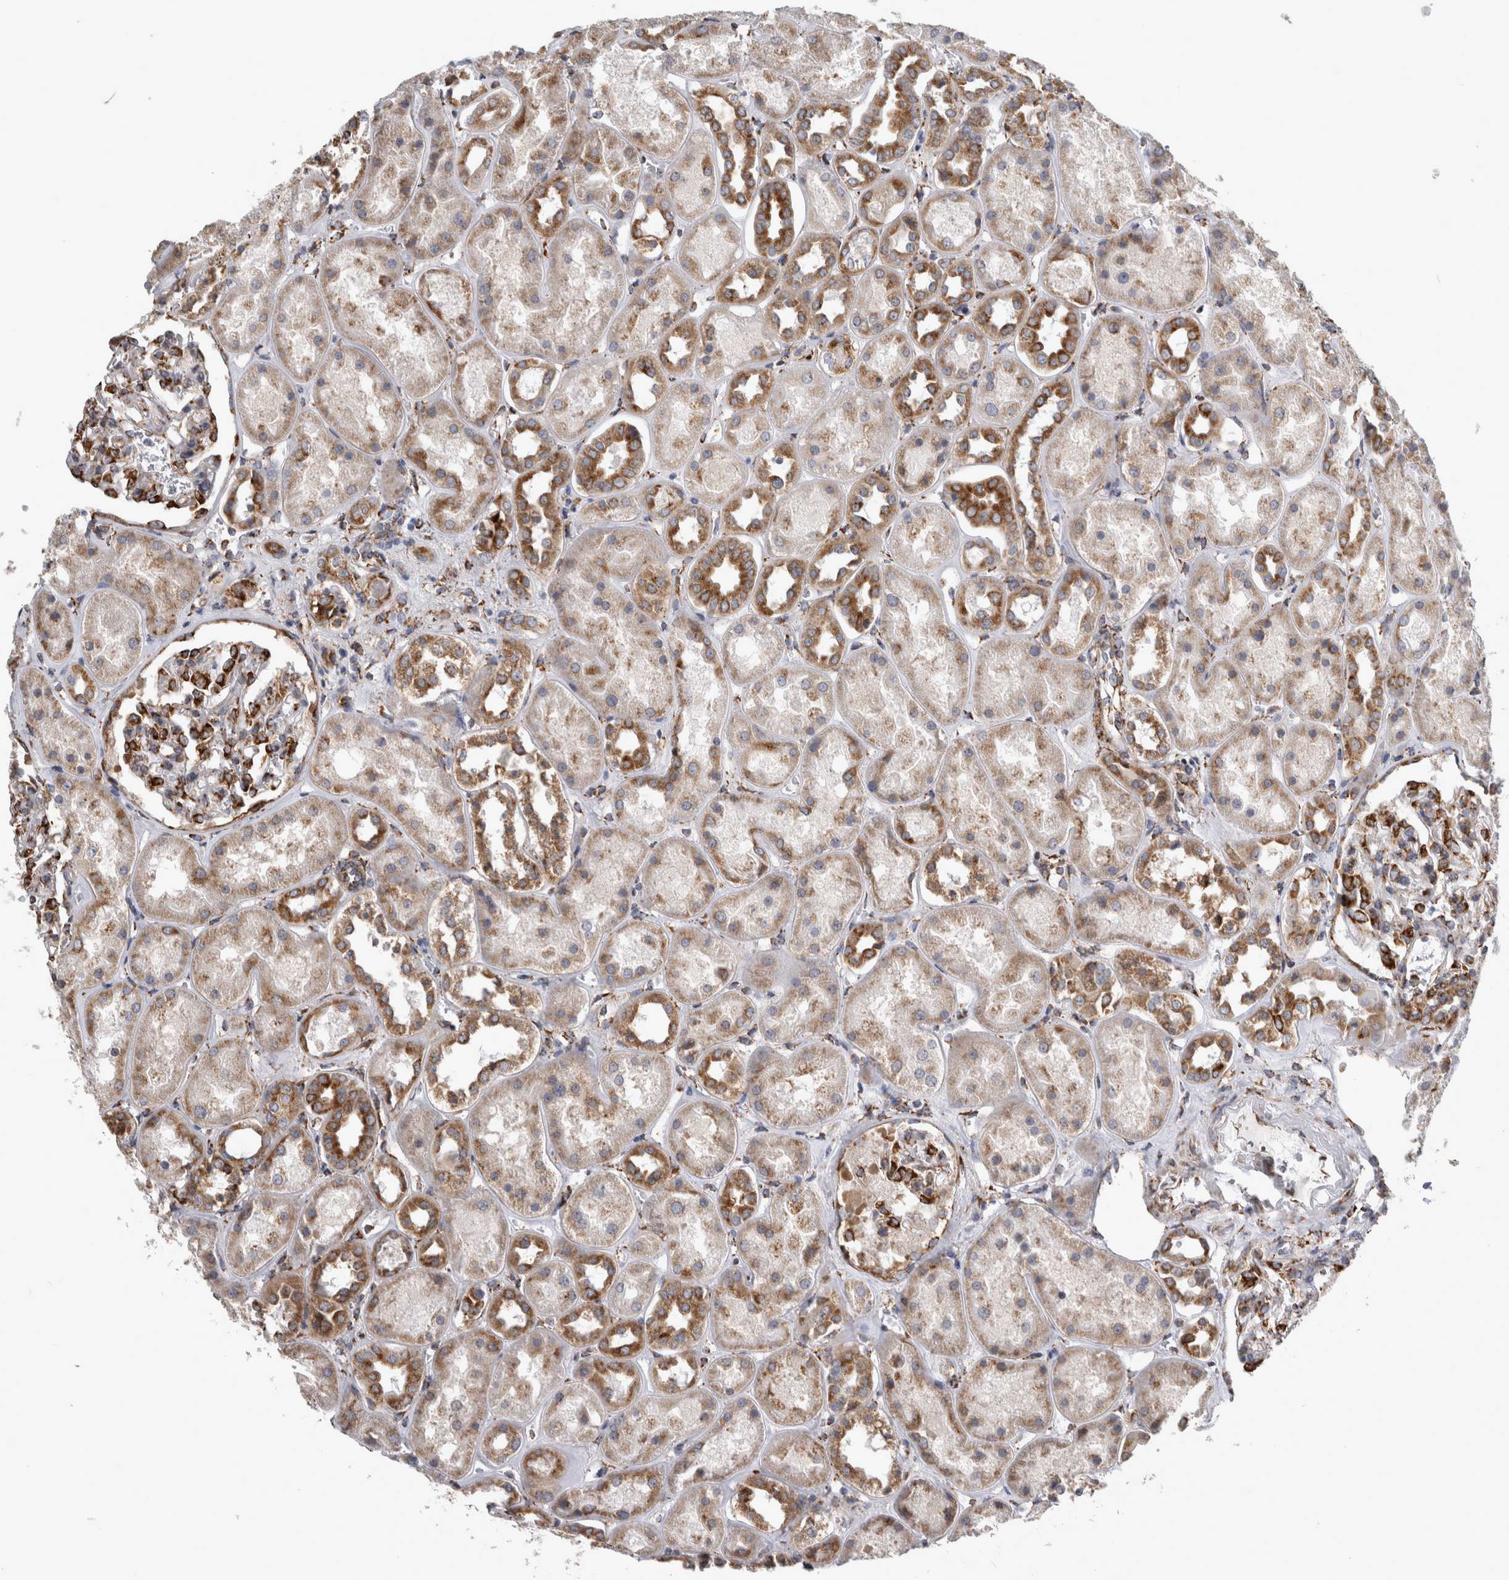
{"staining": {"intensity": "strong", "quantity": ">75%", "location": "cytoplasmic/membranous"}, "tissue": "kidney", "cell_type": "Cells in glomeruli", "image_type": "normal", "snomed": [{"axis": "morphology", "description": "Normal tissue, NOS"}, {"axis": "topography", "description": "Kidney"}], "caption": "A high-resolution micrograph shows immunohistochemistry (IHC) staining of unremarkable kidney, which reveals strong cytoplasmic/membranous staining in approximately >75% of cells in glomeruli.", "gene": "FHIP2B", "patient": {"sex": "male", "age": 70}}